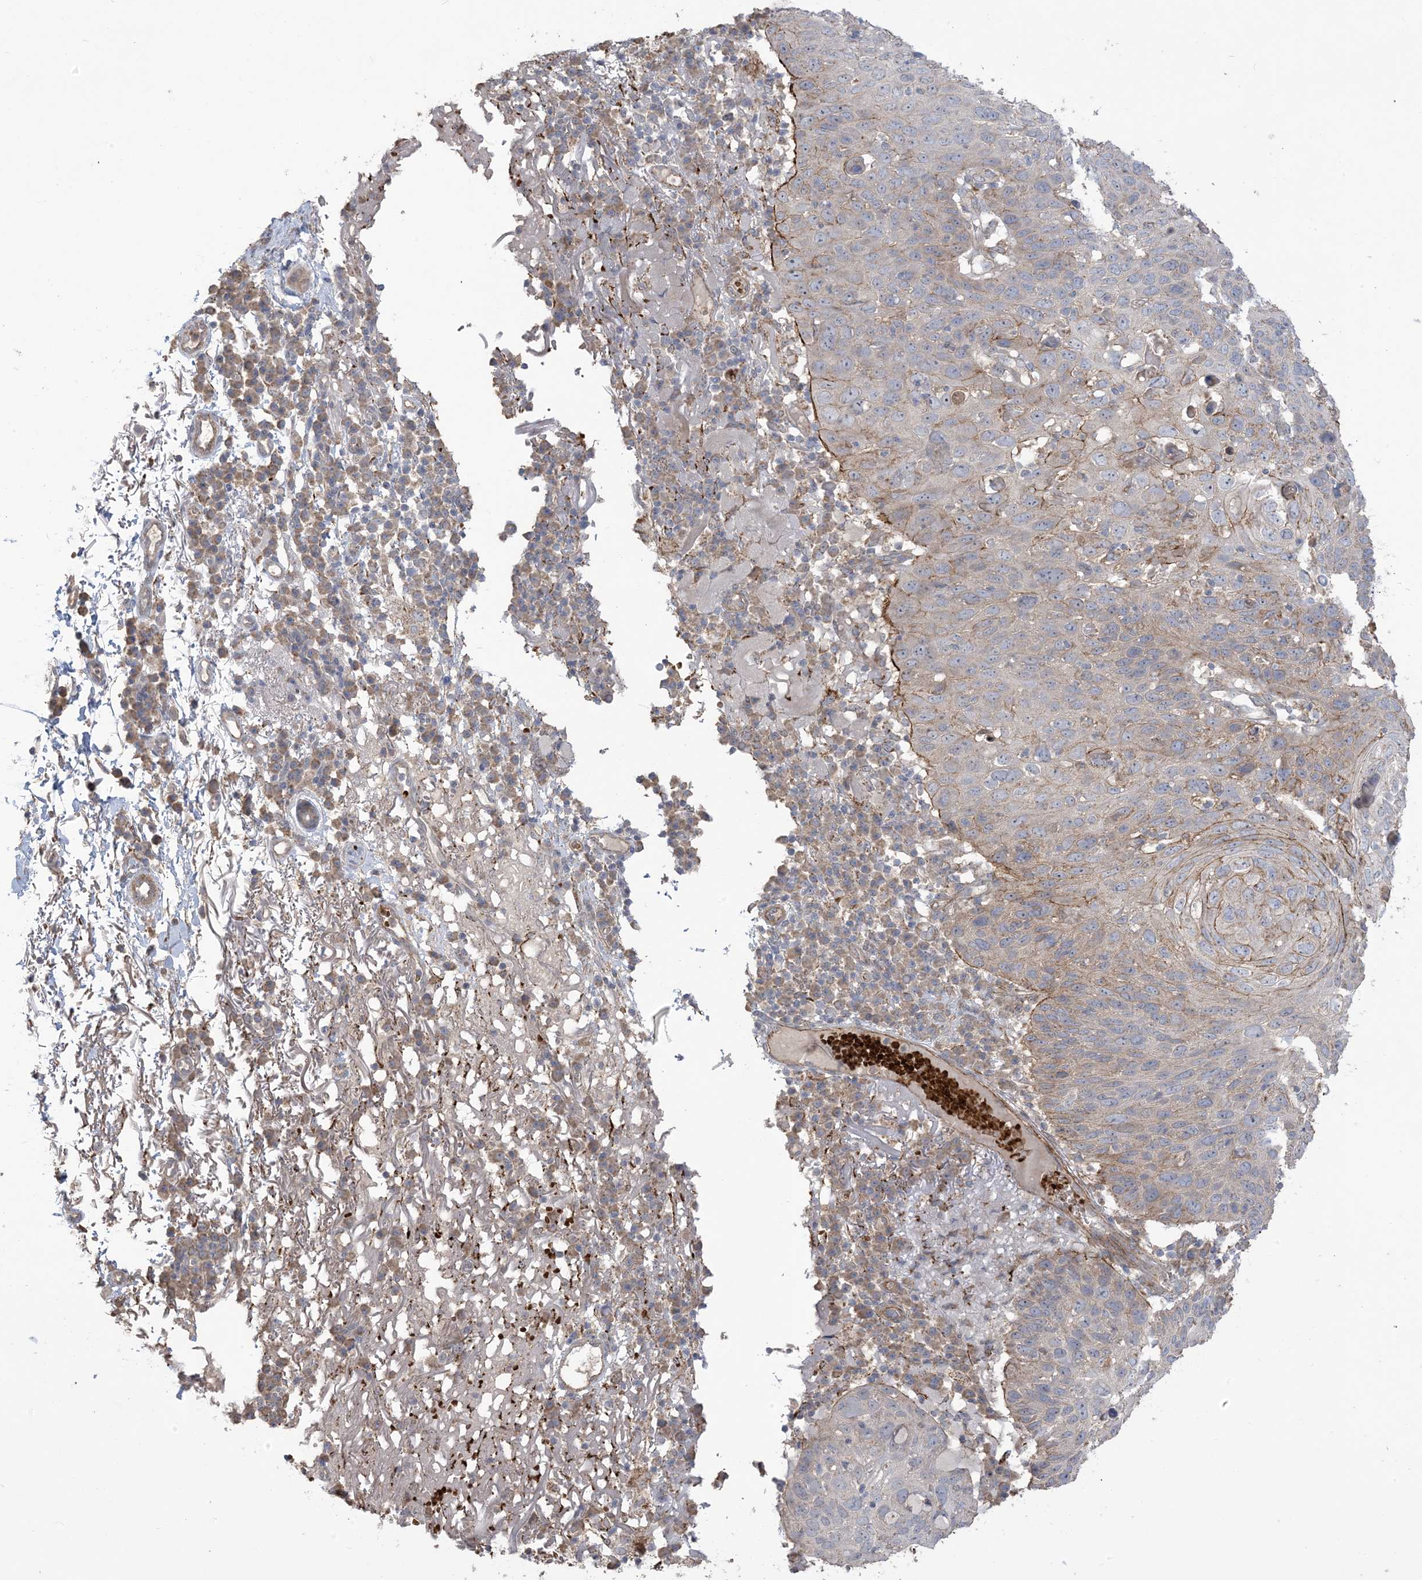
{"staining": {"intensity": "moderate", "quantity": "<25%", "location": "cytoplasmic/membranous"}, "tissue": "skin cancer", "cell_type": "Tumor cells", "image_type": "cancer", "snomed": [{"axis": "morphology", "description": "Squamous cell carcinoma, NOS"}, {"axis": "topography", "description": "Skin"}], "caption": "A brown stain shows moderate cytoplasmic/membranous expression of a protein in human squamous cell carcinoma (skin) tumor cells.", "gene": "KLHL18", "patient": {"sex": "female", "age": 90}}